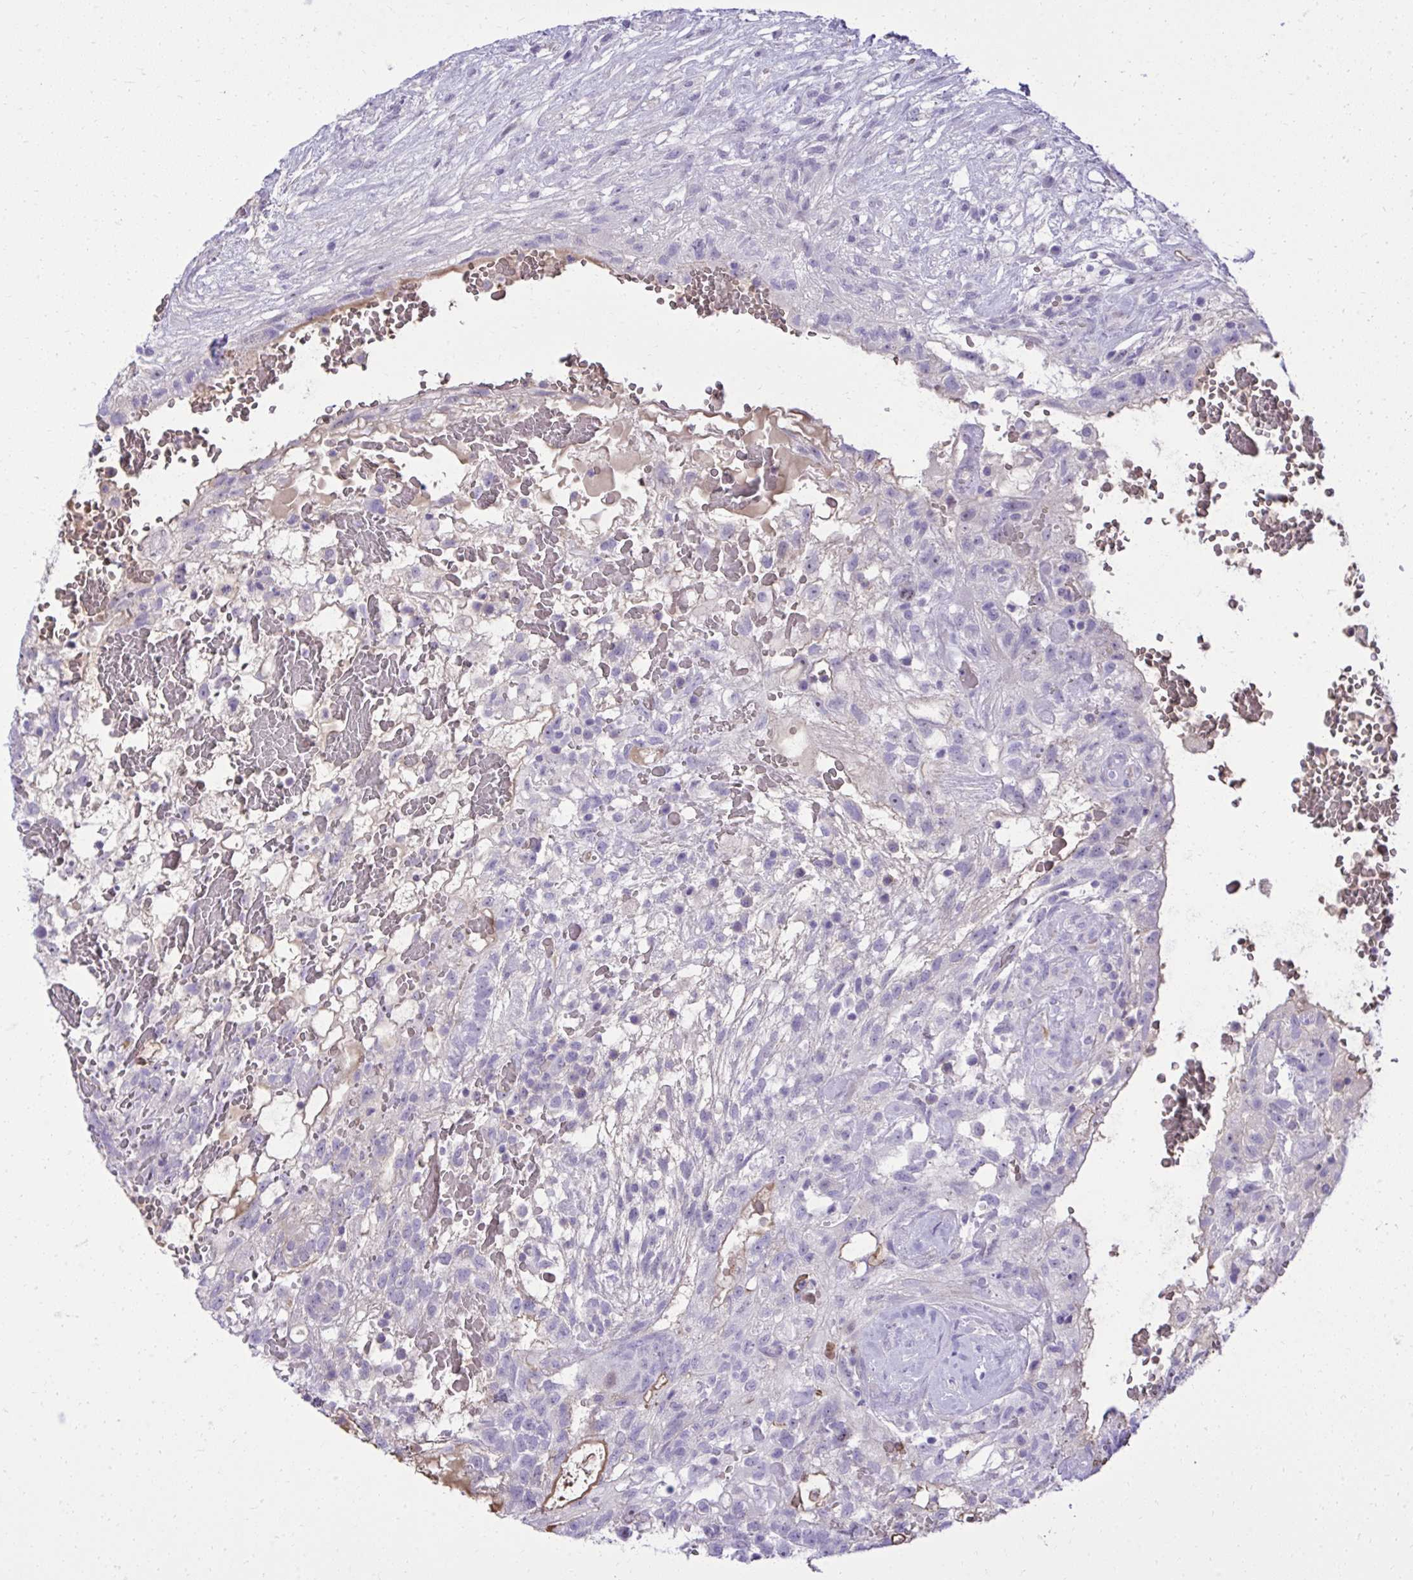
{"staining": {"intensity": "negative", "quantity": "none", "location": "none"}, "tissue": "testis cancer", "cell_type": "Tumor cells", "image_type": "cancer", "snomed": [{"axis": "morphology", "description": "Normal tissue, NOS"}, {"axis": "morphology", "description": "Carcinoma, Embryonal, NOS"}, {"axis": "topography", "description": "Testis"}], "caption": "Tumor cells are negative for protein expression in human testis cancer. The staining is performed using DAB brown chromogen with nuclei counter-stained in using hematoxylin.", "gene": "PITPNM3", "patient": {"sex": "male", "age": 32}}